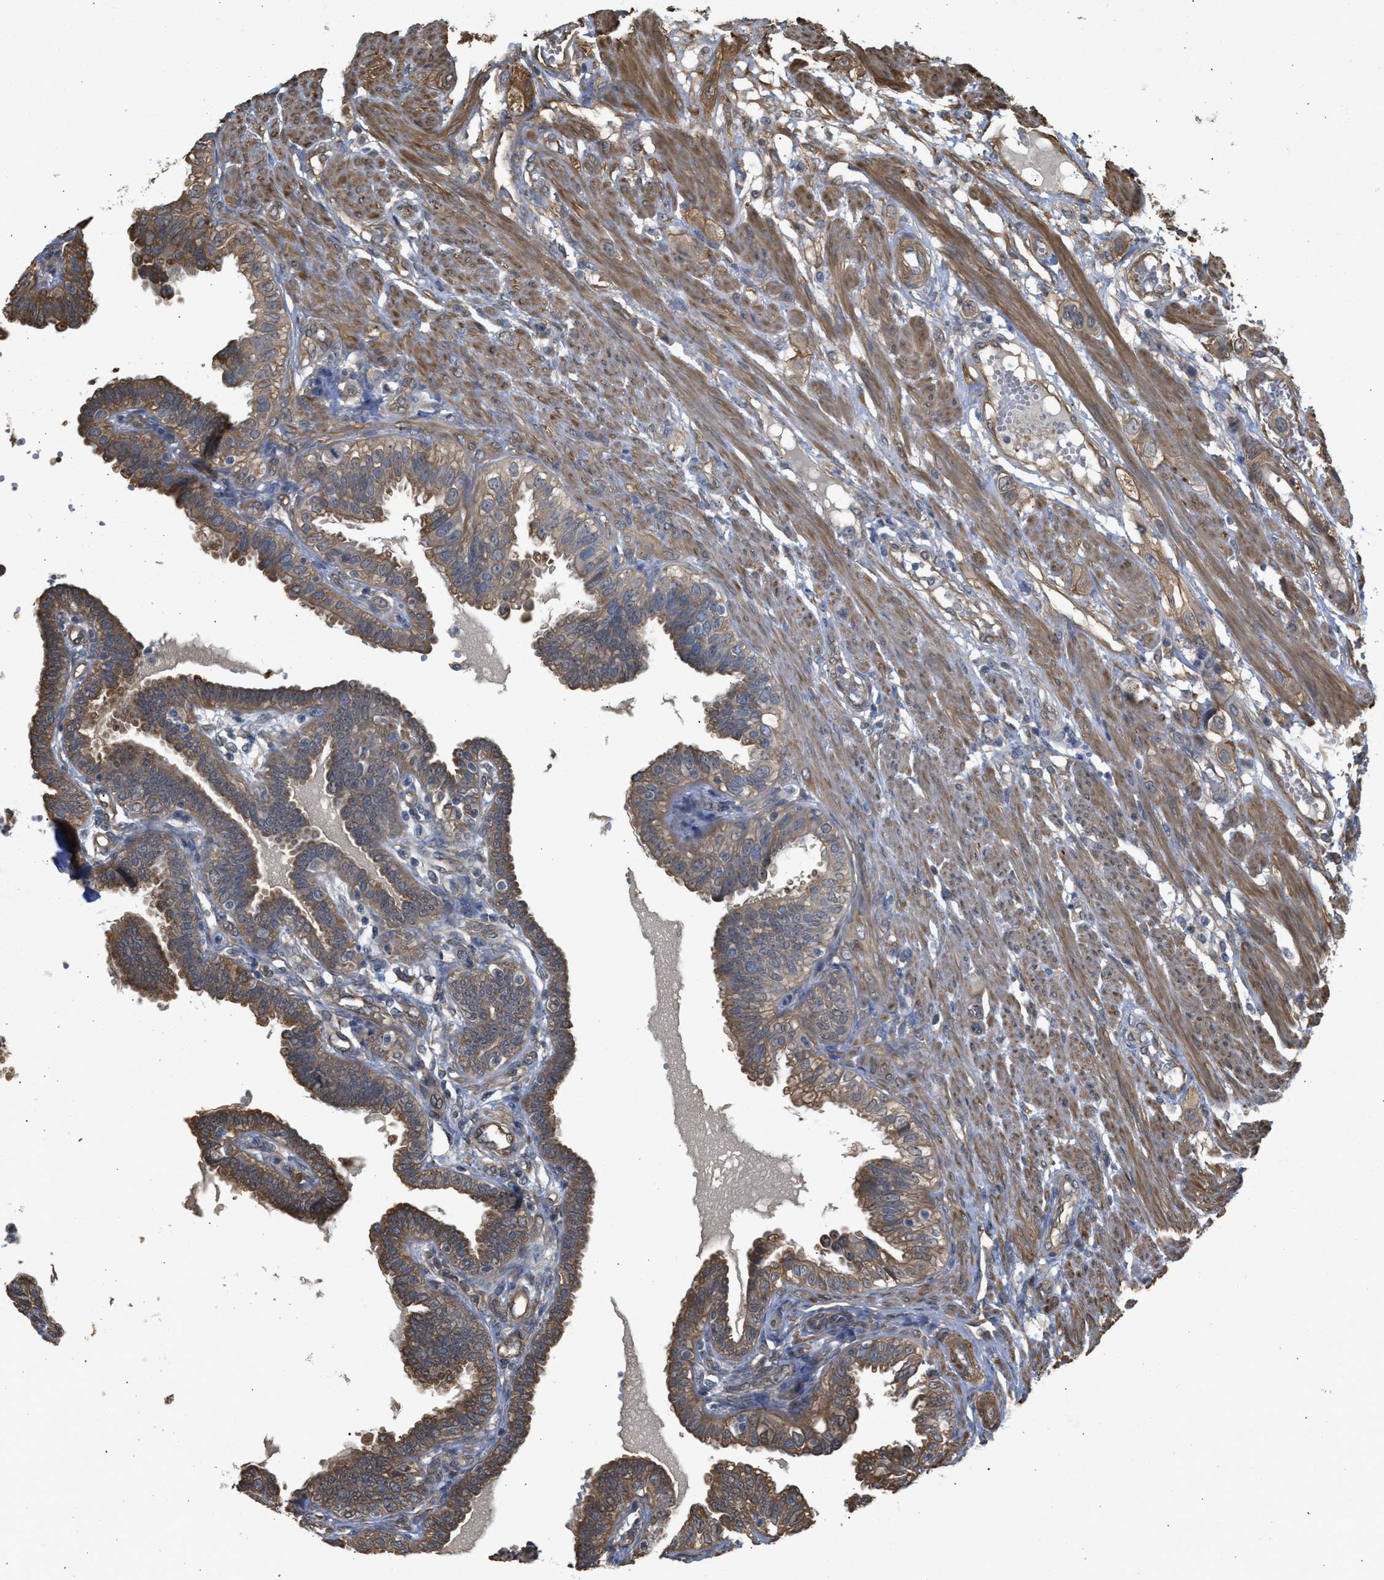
{"staining": {"intensity": "moderate", "quantity": ">75%", "location": "cytoplasmic/membranous"}, "tissue": "fallopian tube", "cell_type": "Glandular cells", "image_type": "normal", "snomed": [{"axis": "morphology", "description": "Normal tissue, NOS"}, {"axis": "topography", "description": "Fallopian tube"}, {"axis": "topography", "description": "Placenta"}], "caption": "Protein staining of normal fallopian tube displays moderate cytoplasmic/membranous expression in about >75% of glandular cells. Using DAB (brown) and hematoxylin (blue) stains, captured at high magnification using brightfield microscopy.", "gene": "BAG3", "patient": {"sex": "female", "age": 34}}